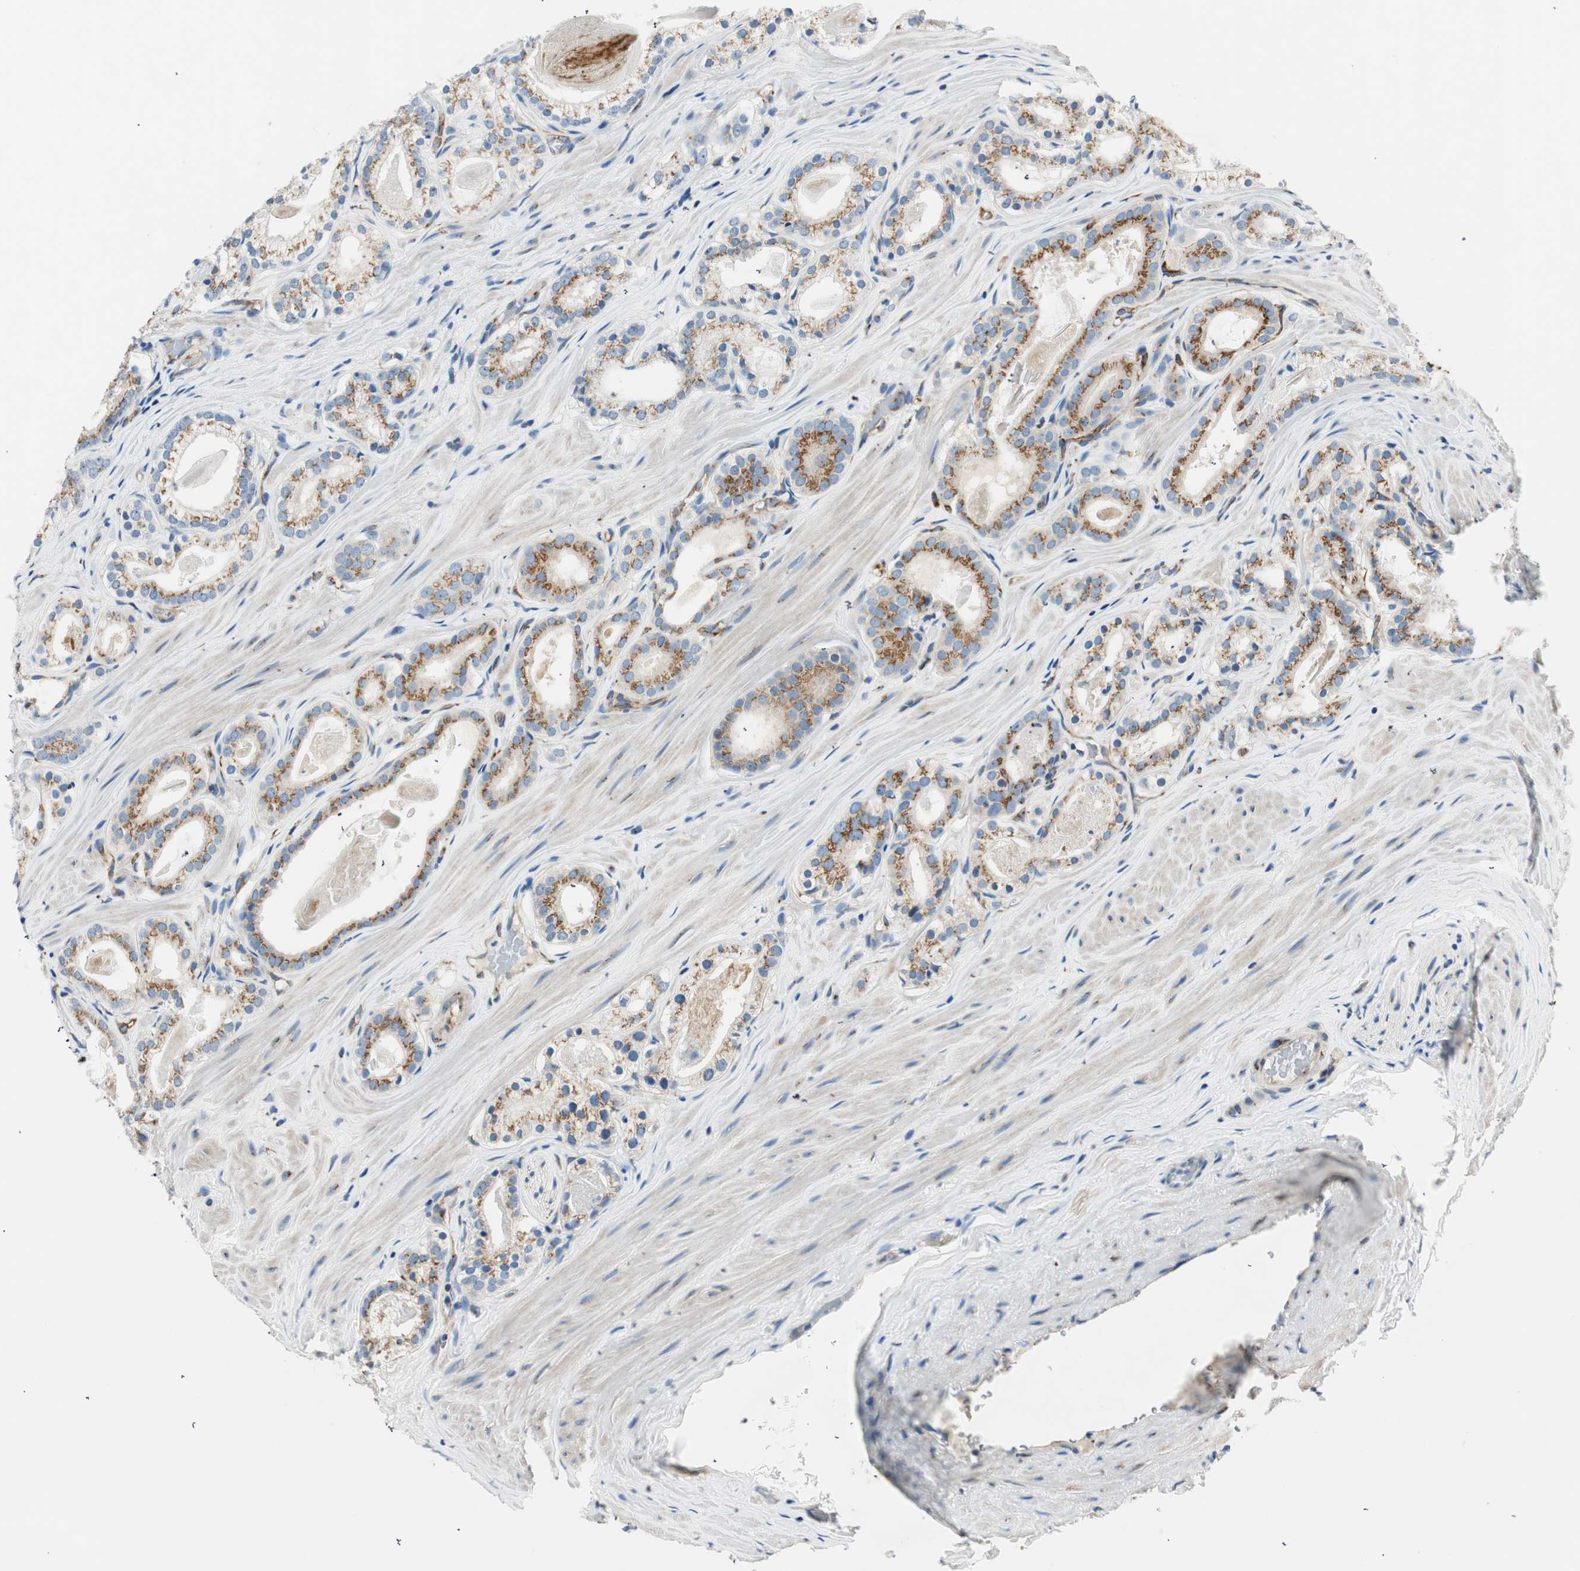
{"staining": {"intensity": "moderate", "quantity": "25%-75%", "location": "cytoplasmic/membranous"}, "tissue": "prostate cancer", "cell_type": "Tumor cells", "image_type": "cancer", "snomed": [{"axis": "morphology", "description": "Adenocarcinoma, Low grade"}, {"axis": "topography", "description": "Prostate"}], "caption": "An image of human prostate low-grade adenocarcinoma stained for a protein shows moderate cytoplasmic/membranous brown staining in tumor cells.", "gene": "TMF1", "patient": {"sex": "male", "age": 59}}